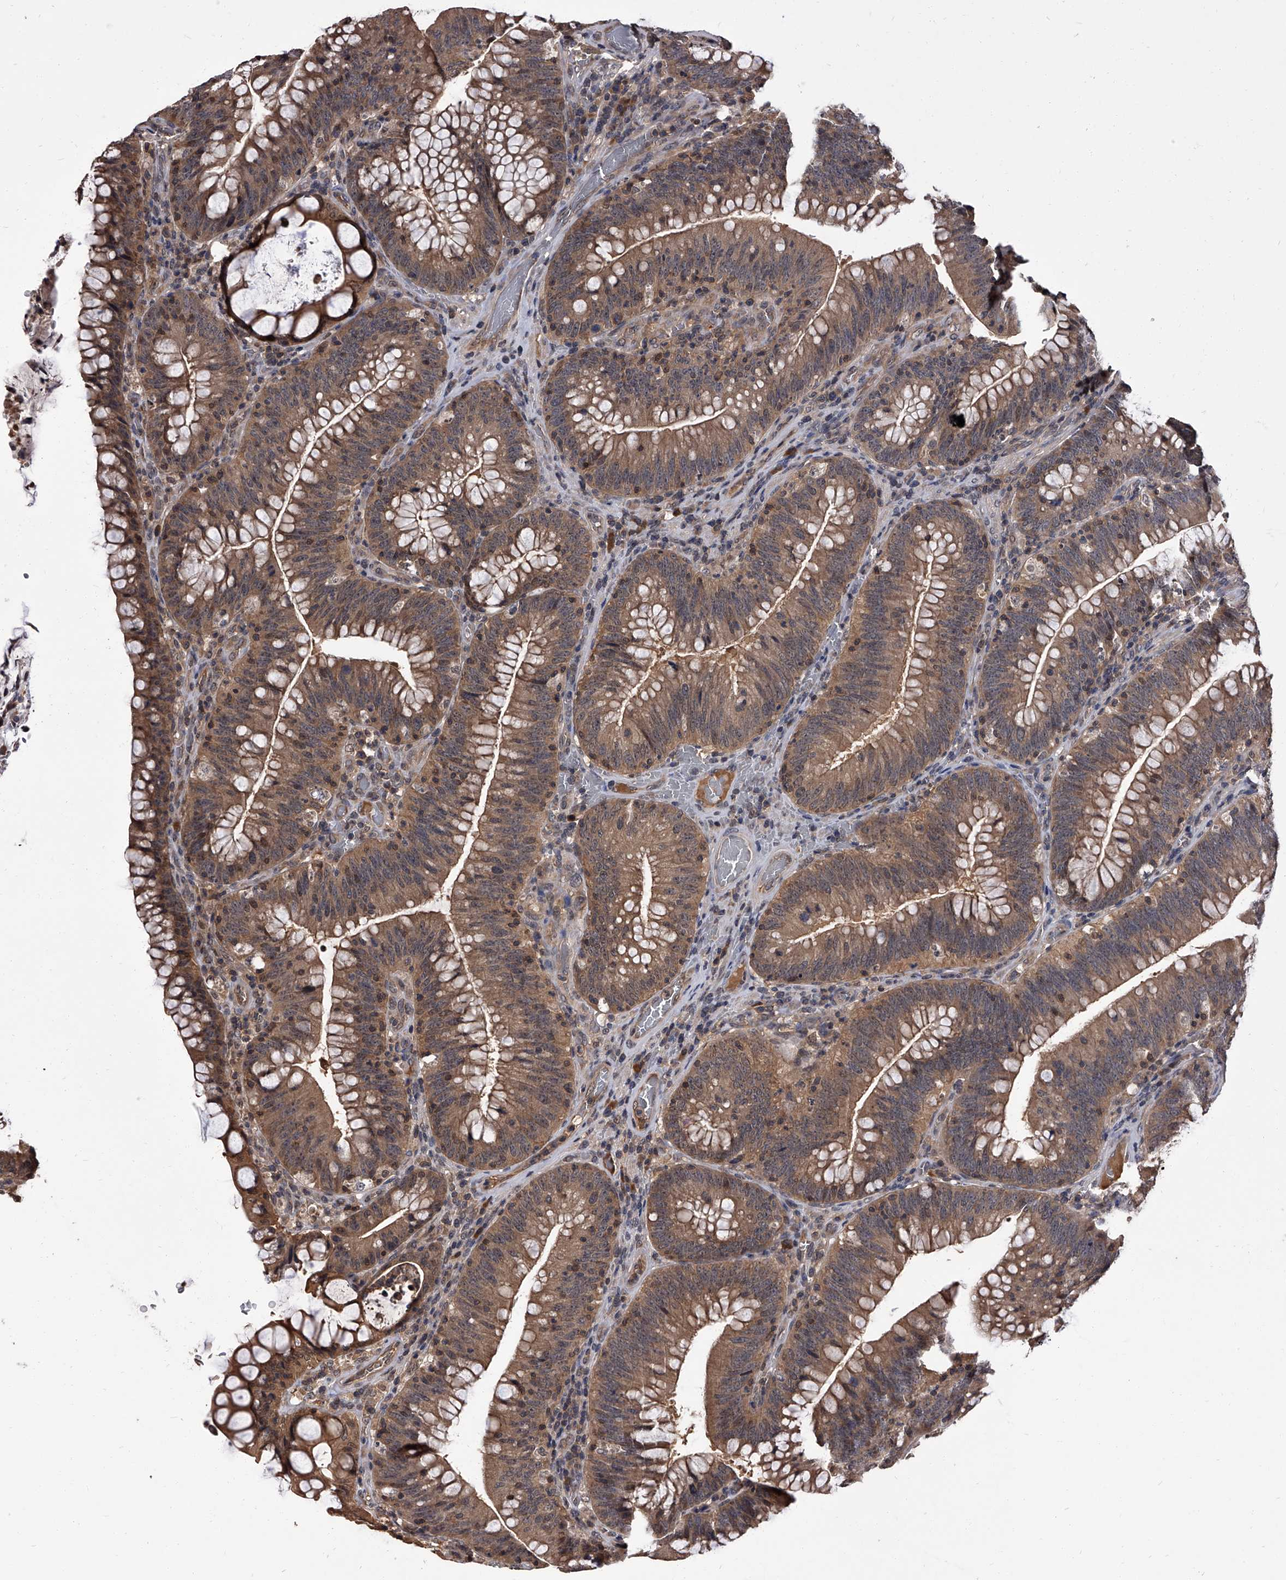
{"staining": {"intensity": "moderate", "quantity": ">75%", "location": "cytoplasmic/membranous"}, "tissue": "colorectal cancer", "cell_type": "Tumor cells", "image_type": "cancer", "snomed": [{"axis": "morphology", "description": "Normal tissue, NOS"}, {"axis": "topography", "description": "Colon"}], "caption": "Colorectal cancer tissue reveals moderate cytoplasmic/membranous staining in about >75% of tumor cells, visualized by immunohistochemistry. (brown staining indicates protein expression, while blue staining denotes nuclei).", "gene": "SLC18B1", "patient": {"sex": "female", "age": 82}}